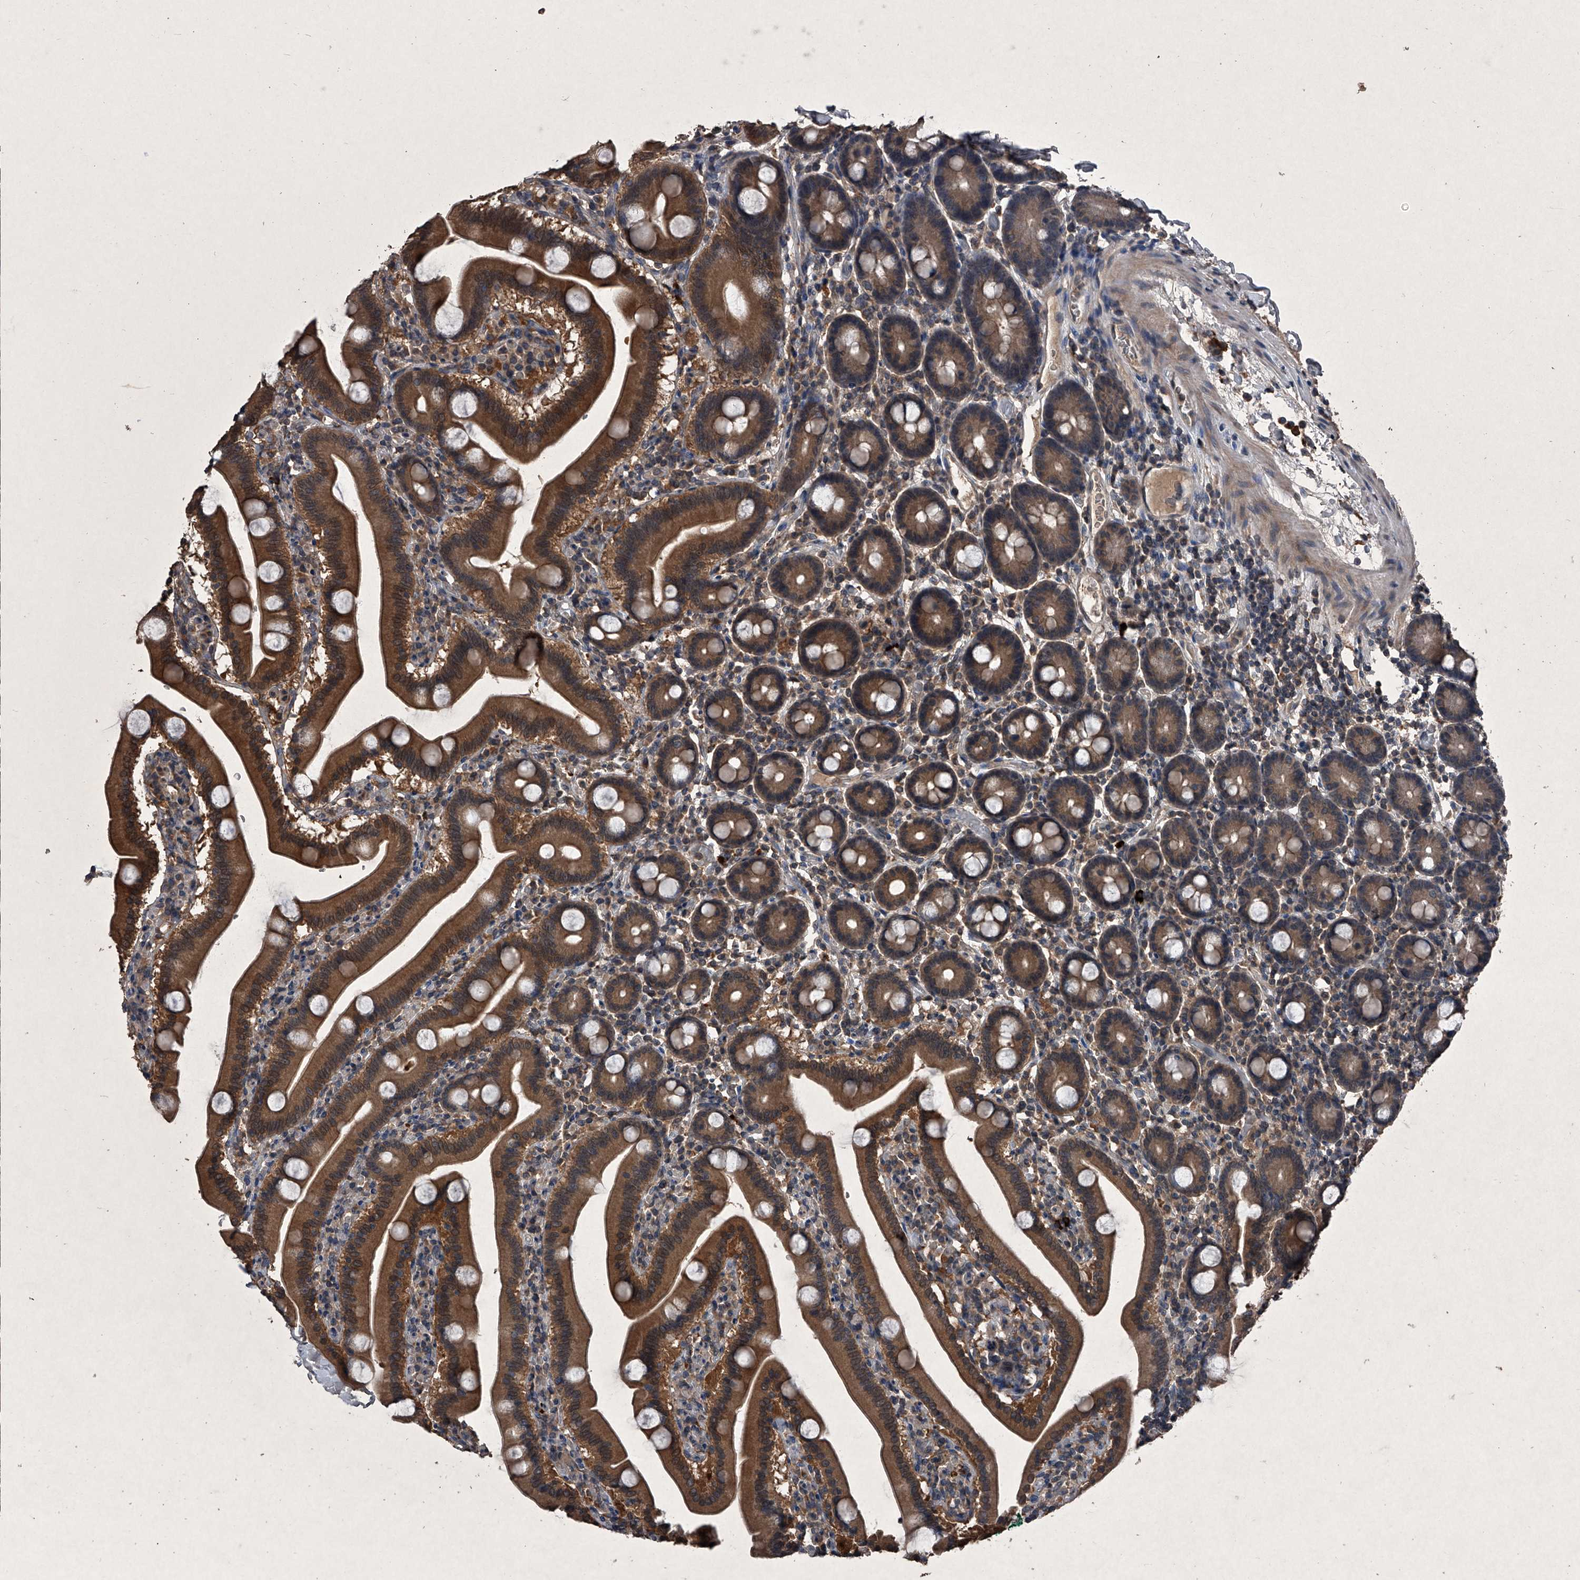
{"staining": {"intensity": "moderate", "quantity": ">75%", "location": "cytoplasmic/membranous"}, "tissue": "duodenum", "cell_type": "Glandular cells", "image_type": "normal", "snomed": [{"axis": "morphology", "description": "Normal tissue, NOS"}, {"axis": "topography", "description": "Duodenum"}], "caption": "IHC micrograph of benign duodenum stained for a protein (brown), which exhibits medium levels of moderate cytoplasmic/membranous positivity in about >75% of glandular cells.", "gene": "MAPKAP1", "patient": {"sex": "male", "age": 55}}